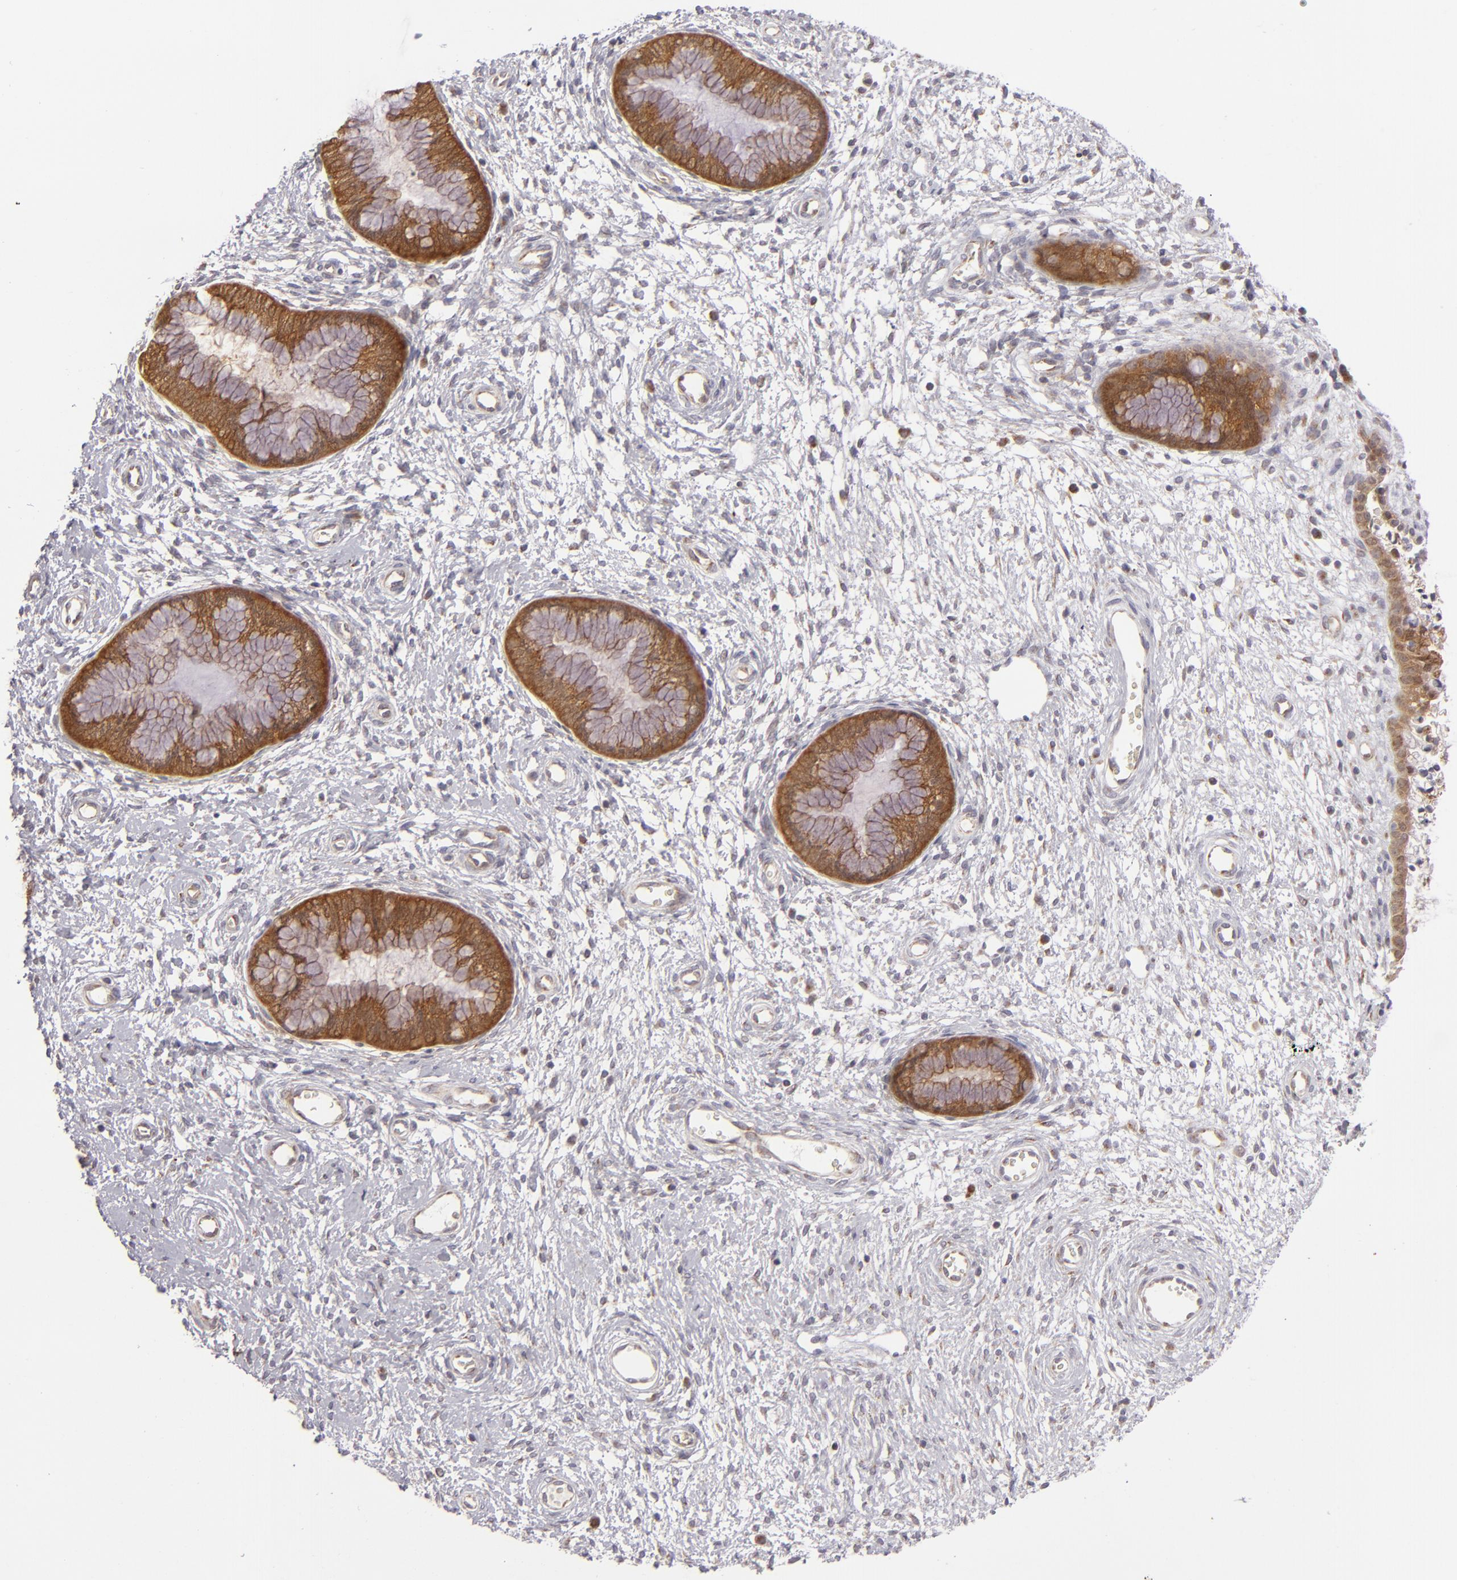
{"staining": {"intensity": "strong", "quantity": ">75%", "location": "cytoplasmic/membranous"}, "tissue": "cervix", "cell_type": "Glandular cells", "image_type": "normal", "snomed": [{"axis": "morphology", "description": "Normal tissue, NOS"}, {"axis": "topography", "description": "Cervix"}], "caption": "This photomicrograph shows immunohistochemistry staining of unremarkable human cervix, with high strong cytoplasmic/membranous positivity in about >75% of glandular cells.", "gene": "SH2D4A", "patient": {"sex": "female", "age": 55}}